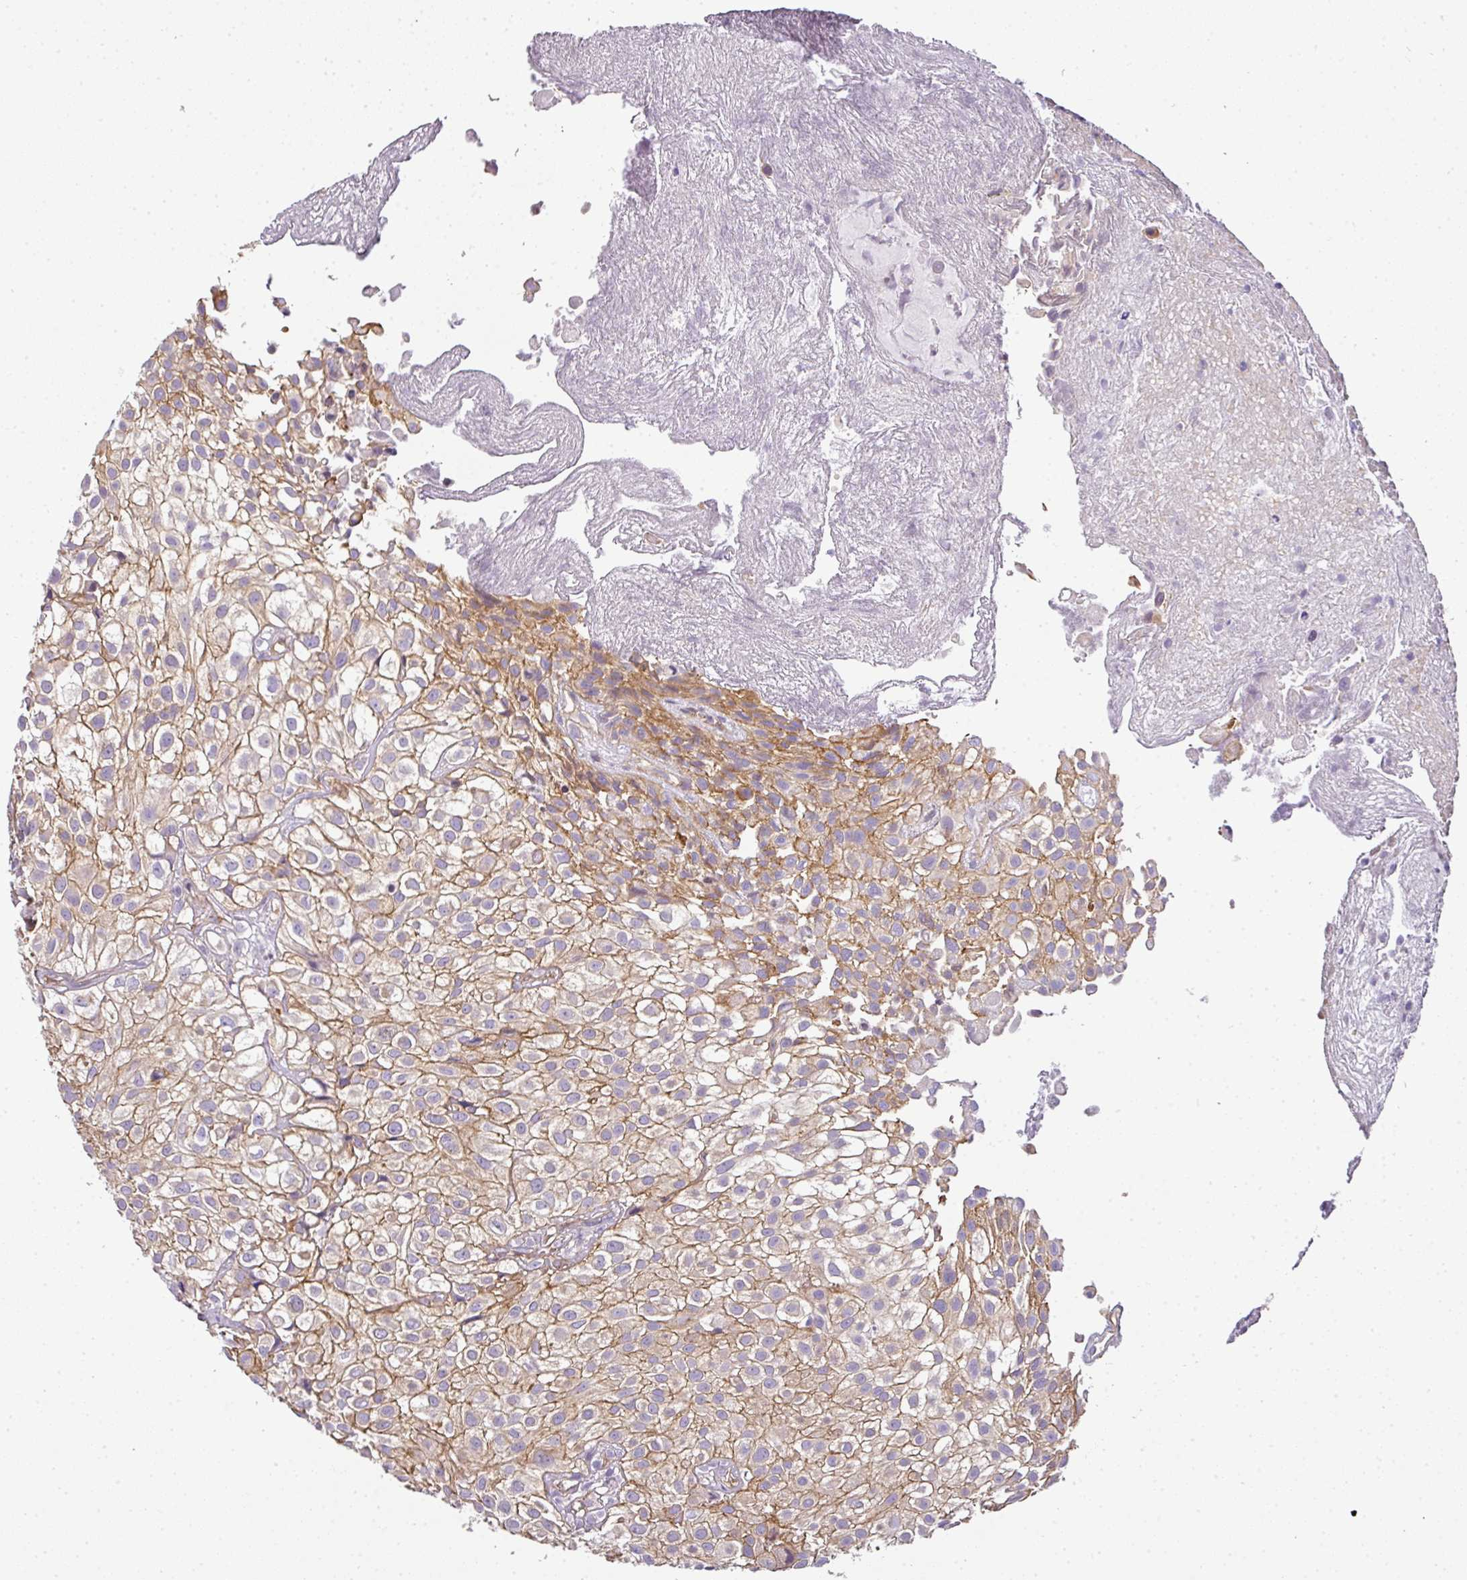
{"staining": {"intensity": "moderate", "quantity": ">75%", "location": "cytoplasmic/membranous"}, "tissue": "urothelial cancer", "cell_type": "Tumor cells", "image_type": "cancer", "snomed": [{"axis": "morphology", "description": "Urothelial carcinoma, High grade"}, {"axis": "topography", "description": "Urinary bladder"}], "caption": "Tumor cells reveal medium levels of moderate cytoplasmic/membranous positivity in about >75% of cells in urothelial carcinoma (high-grade).", "gene": "OR11H4", "patient": {"sex": "male", "age": 56}}